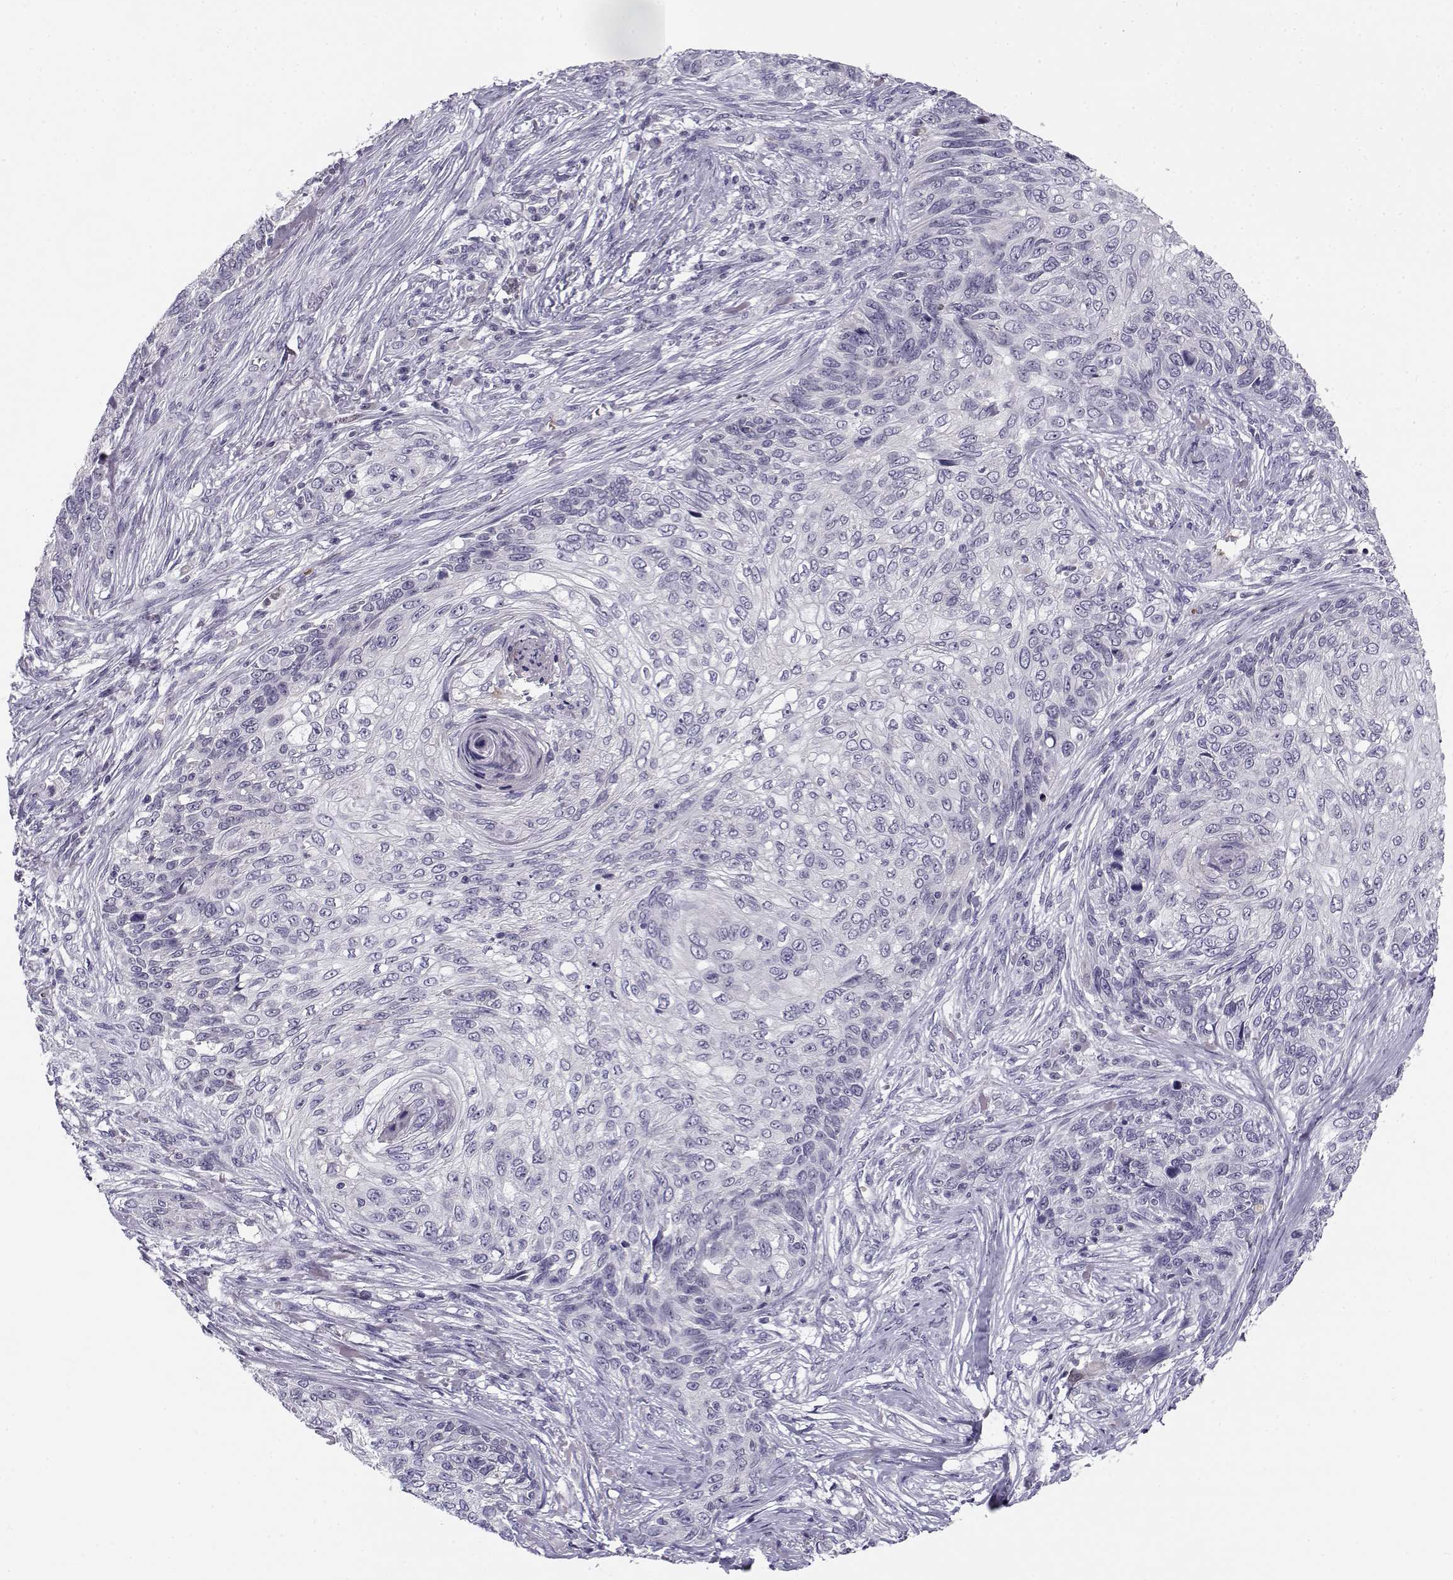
{"staining": {"intensity": "negative", "quantity": "none", "location": "none"}, "tissue": "skin cancer", "cell_type": "Tumor cells", "image_type": "cancer", "snomed": [{"axis": "morphology", "description": "Squamous cell carcinoma, NOS"}, {"axis": "topography", "description": "Skin"}], "caption": "Photomicrograph shows no significant protein expression in tumor cells of skin cancer (squamous cell carcinoma).", "gene": "DDX25", "patient": {"sex": "male", "age": 92}}